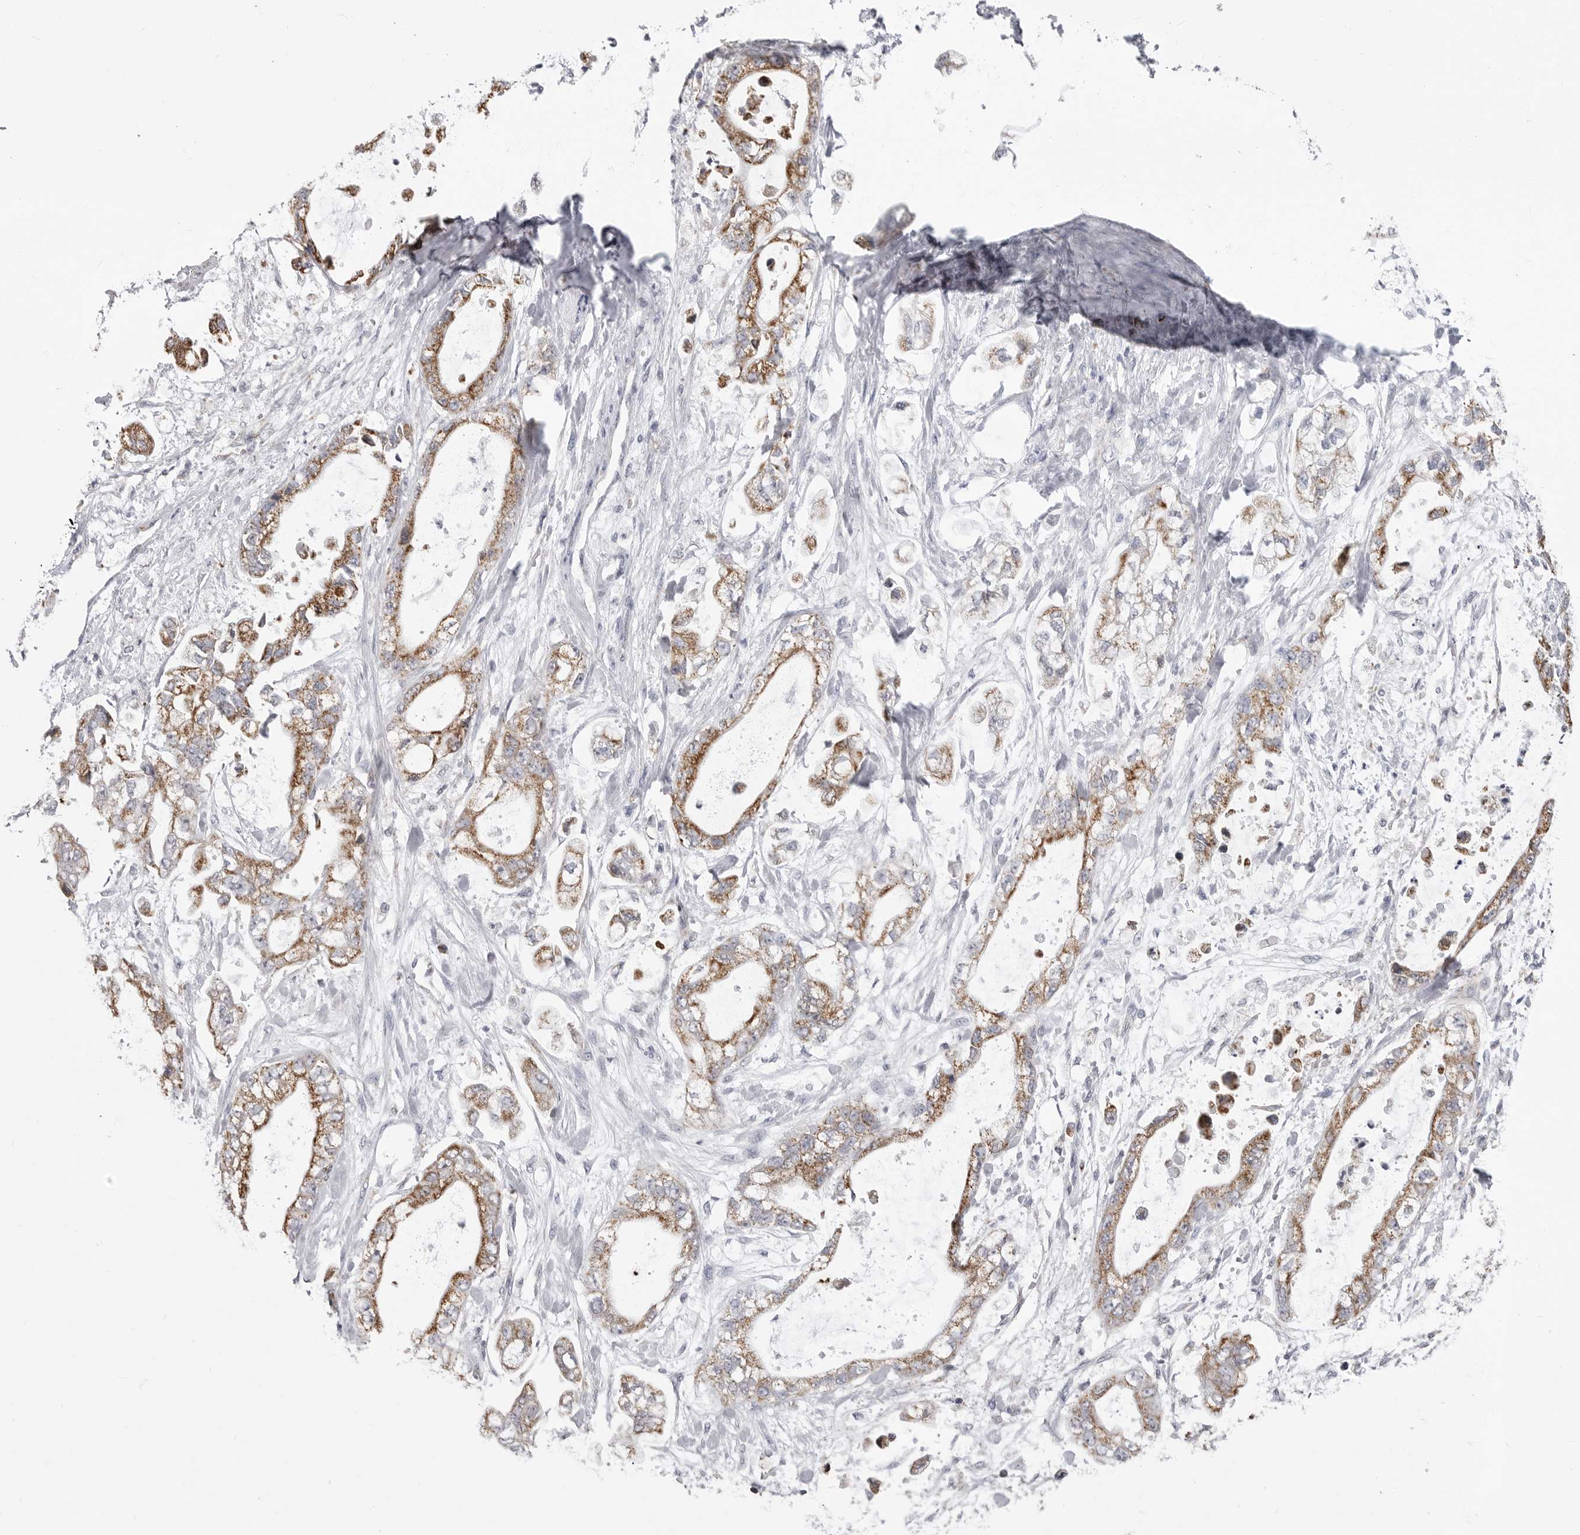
{"staining": {"intensity": "moderate", "quantity": ">75%", "location": "cytoplasmic/membranous"}, "tissue": "stomach cancer", "cell_type": "Tumor cells", "image_type": "cancer", "snomed": [{"axis": "morphology", "description": "Normal tissue, NOS"}, {"axis": "morphology", "description": "Adenocarcinoma, NOS"}, {"axis": "topography", "description": "Stomach"}], "caption": "Stomach cancer stained with DAB (3,3'-diaminobenzidine) IHC exhibits medium levels of moderate cytoplasmic/membranous positivity in approximately >75% of tumor cells.", "gene": "FH", "patient": {"sex": "male", "age": 62}}